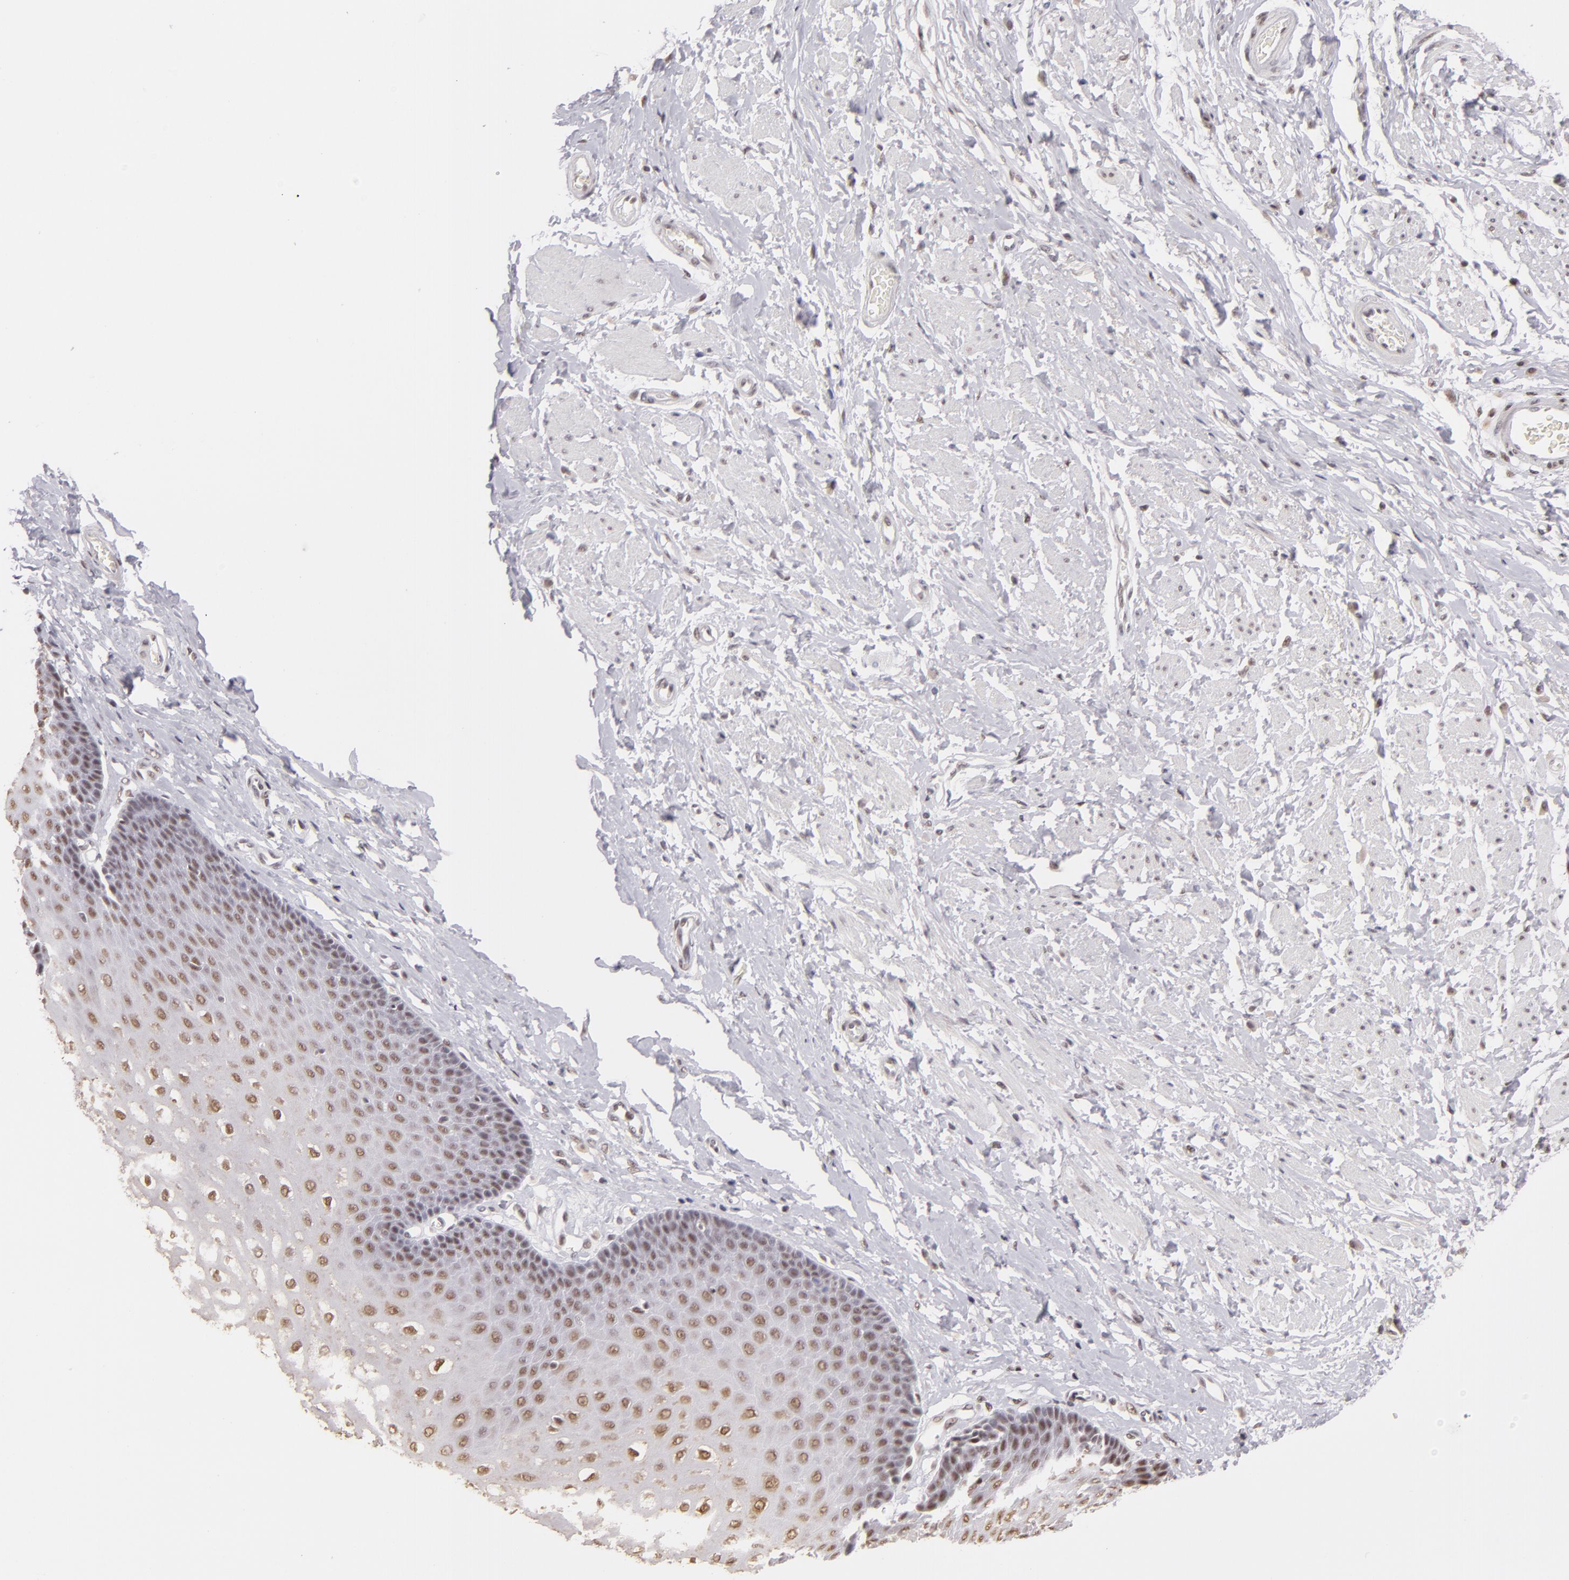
{"staining": {"intensity": "weak", "quantity": "25%-75%", "location": "nuclear"}, "tissue": "esophagus", "cell_type": "Squamous epithelial cells", "image_type": "normal", "snomed": [{"axis": "morphology", "description": "Normal tissue, NOS"}, {"axis": "topography", "description": "Esophagus"}], "caption": "Immunohistochemical staining of benign esophagus shows weak nuclear protein staining in about 25%-75% of squamous epithelial cells.", "gene": "INTS6", "patient": {"sex": "male", "age": 70}}